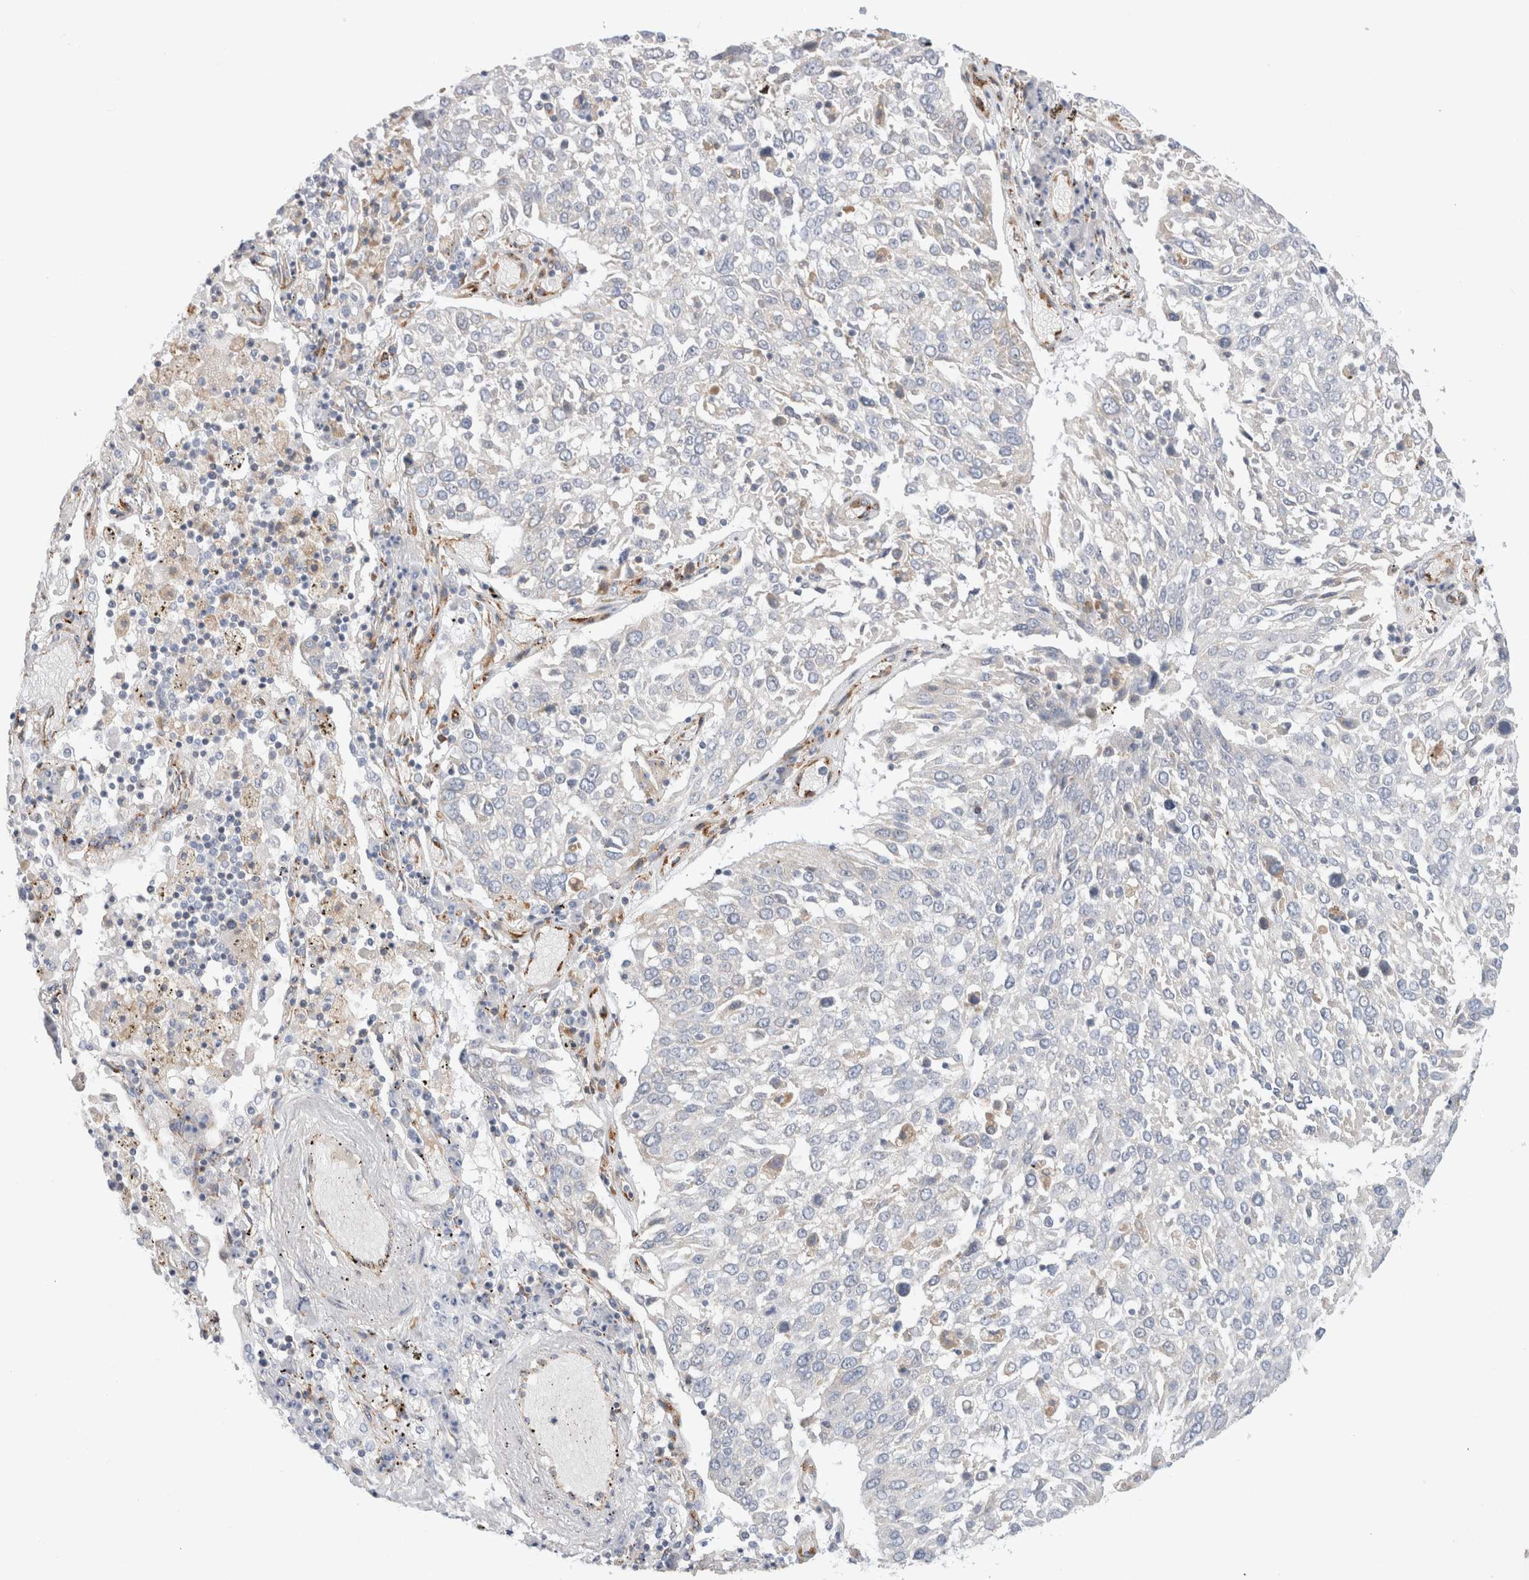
{"staining": {"intensity": "negative", "quantity": "none", "location": "none"}, "tissue": "lung cancer", "cell_type": "Tumor cells", "image_type": "cancer", "snomed": [{"axis": "morphology", "description": "Squamous cell carcinoma, NOS"}, {"axis": "topography", "description": "Lung"}], "caption": "A high-resolution histopathology image shows IHC staining of lung squamous cell carcinoma, which exhibits no significant staining in tumor cells.", "gene": "CNPY4", "patient": {"sex": "male", "age": 65}}